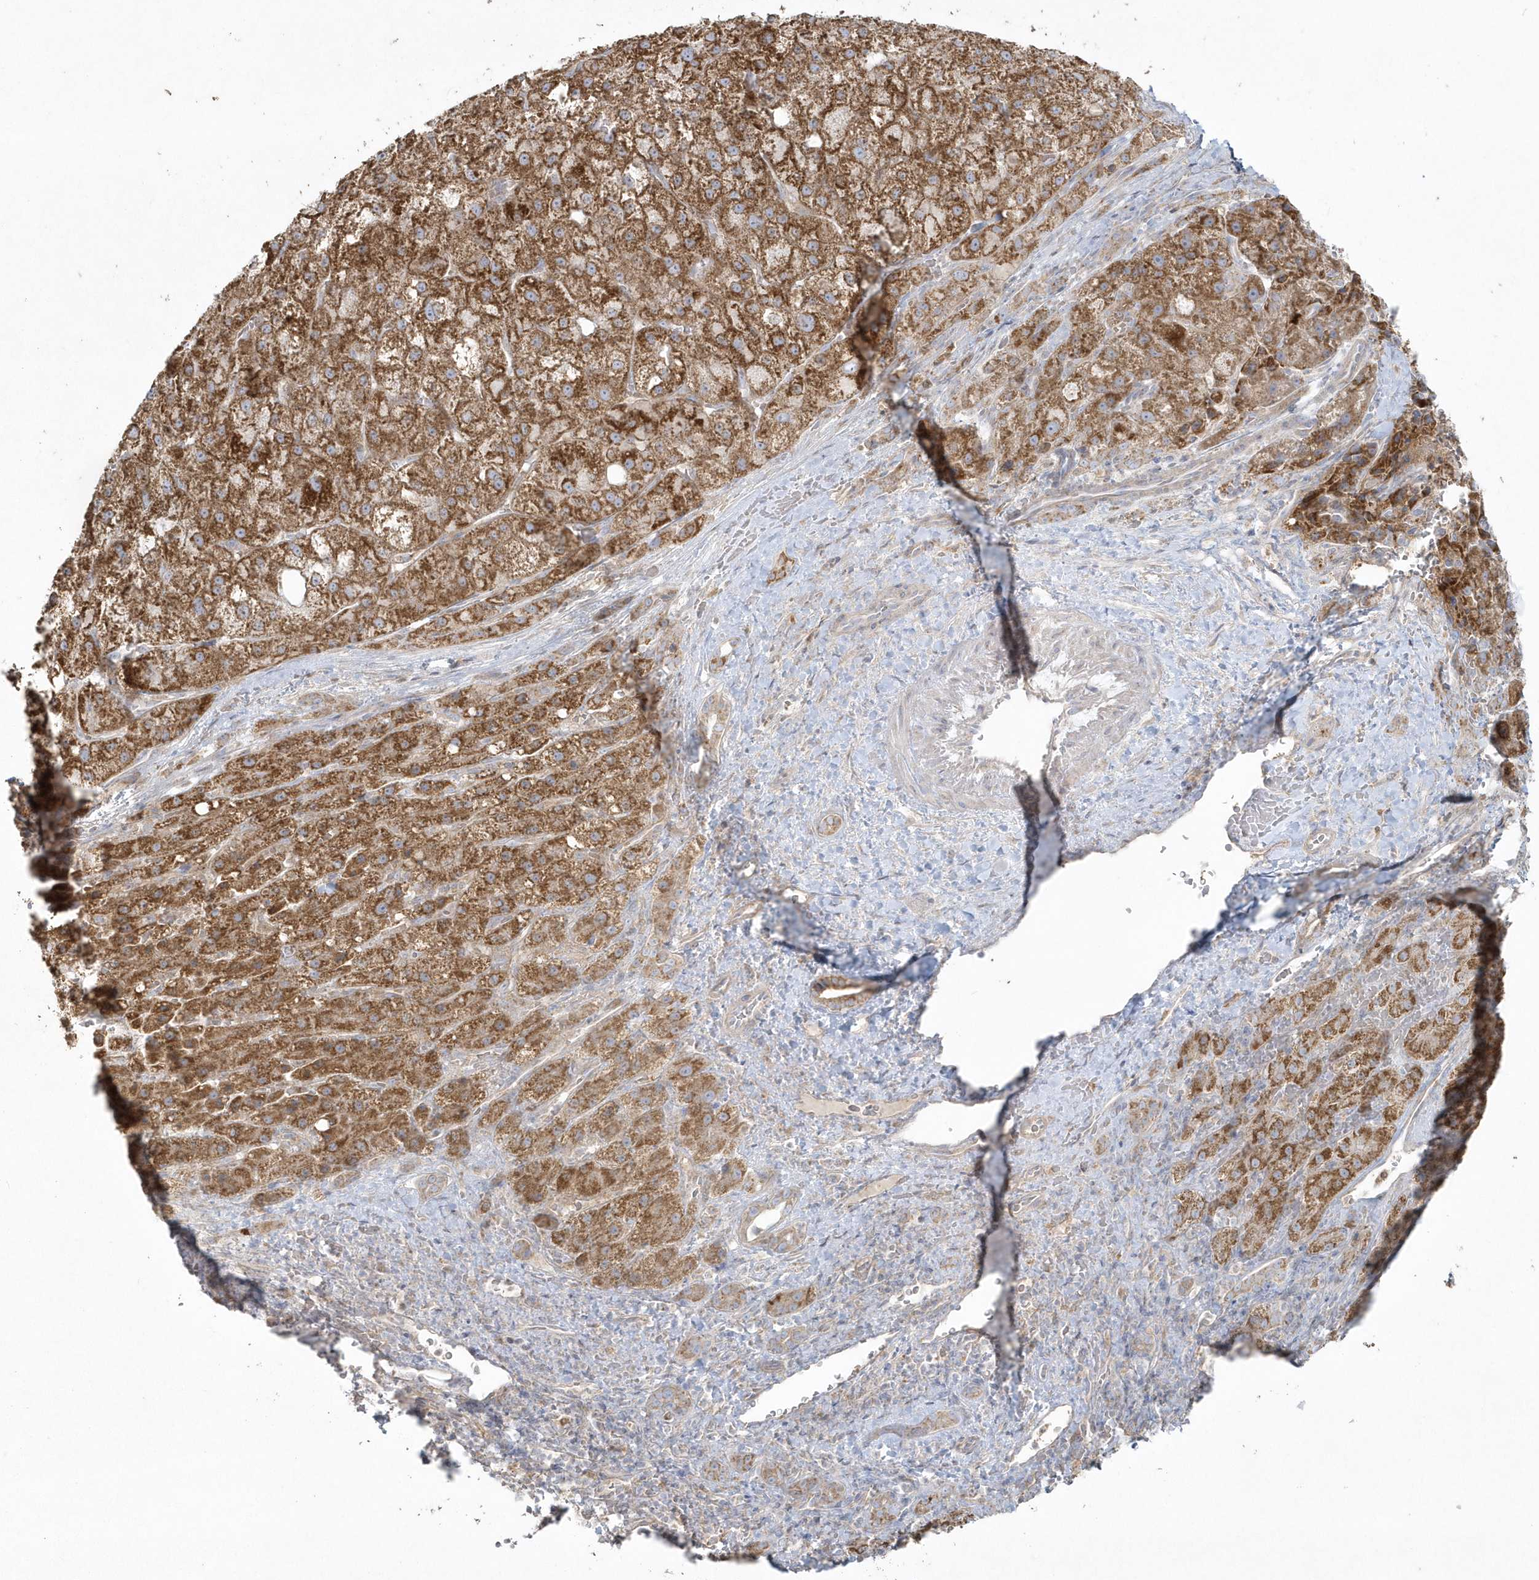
{"staining": {"intensity": "strong", "quantity": ">75%", "location": "cytoplasmic/membranous"}, "tissue": "liver cancer", "cell_type": "Tumor cells", "image_type": "cancer", "snomed": [{"axis": "morphology", "description": "Carcinoma, Hepatocellular, NOS"}, {"axis": "topography", "description": "Liver"}], "caption": "Liver hepatocellular carcinoma stained with a brown dye shows strong cytoplasmic/membranous positive staining in about >75% of tumor cells.", "gene": "BLTP3A", "patient": {"sex": "male", "age": 57}}